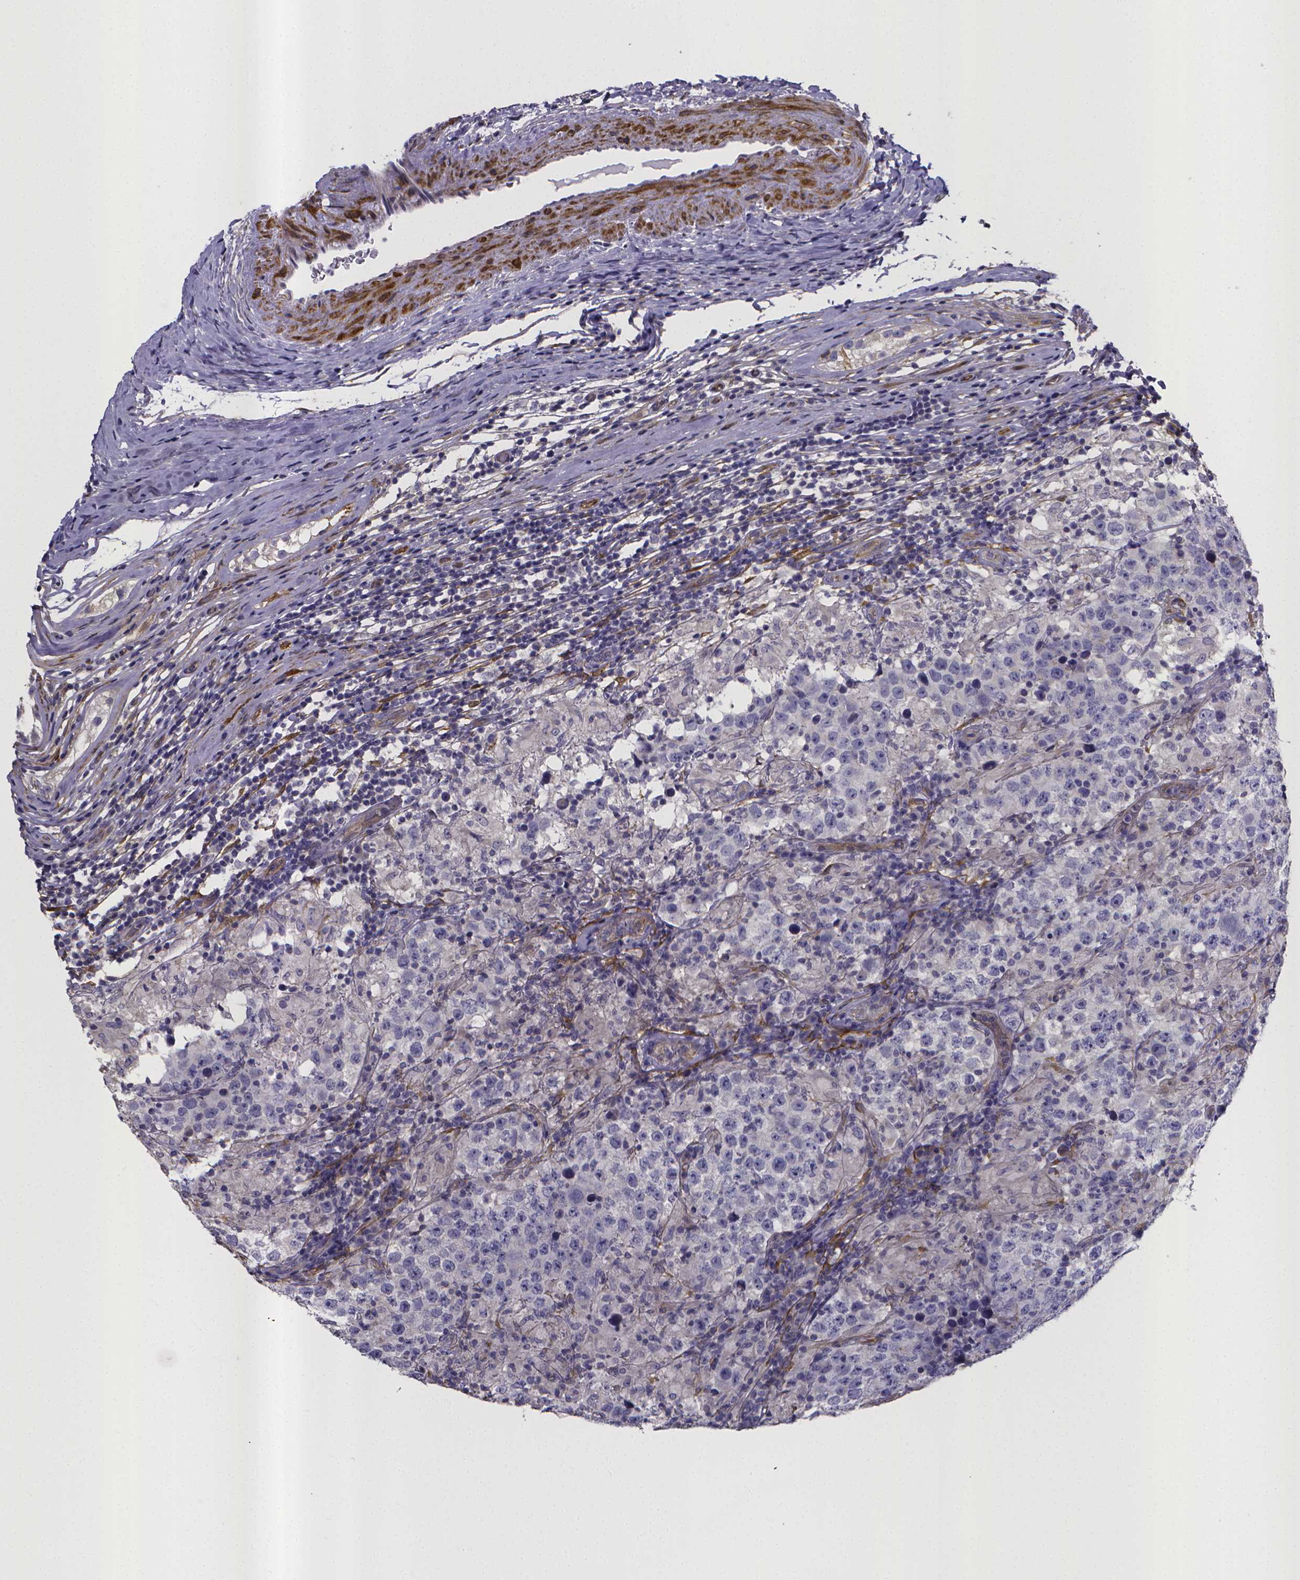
{"staining": {"intensity": "negative", "quantity": "none", "location": "none"}, "tissue": "testis cancer", "cell_type": "Tumor cells", "image_type": "cancer", "snomed": [{"axis": "morphology", "description": "Seminoma, NOS"}, {"axis": "morphology", "description": "Carcinoma, Embryonal, NOS"}, {"axis": "topography", "description": "Testis"}], "caption": "This is an immunohistochemistry (IHC) histopathology image of human testis embryonal carcinoma. There is no positivity in tumor cells.", "gene": "RERG", "patient": {"sex": "male", "age": 41}}